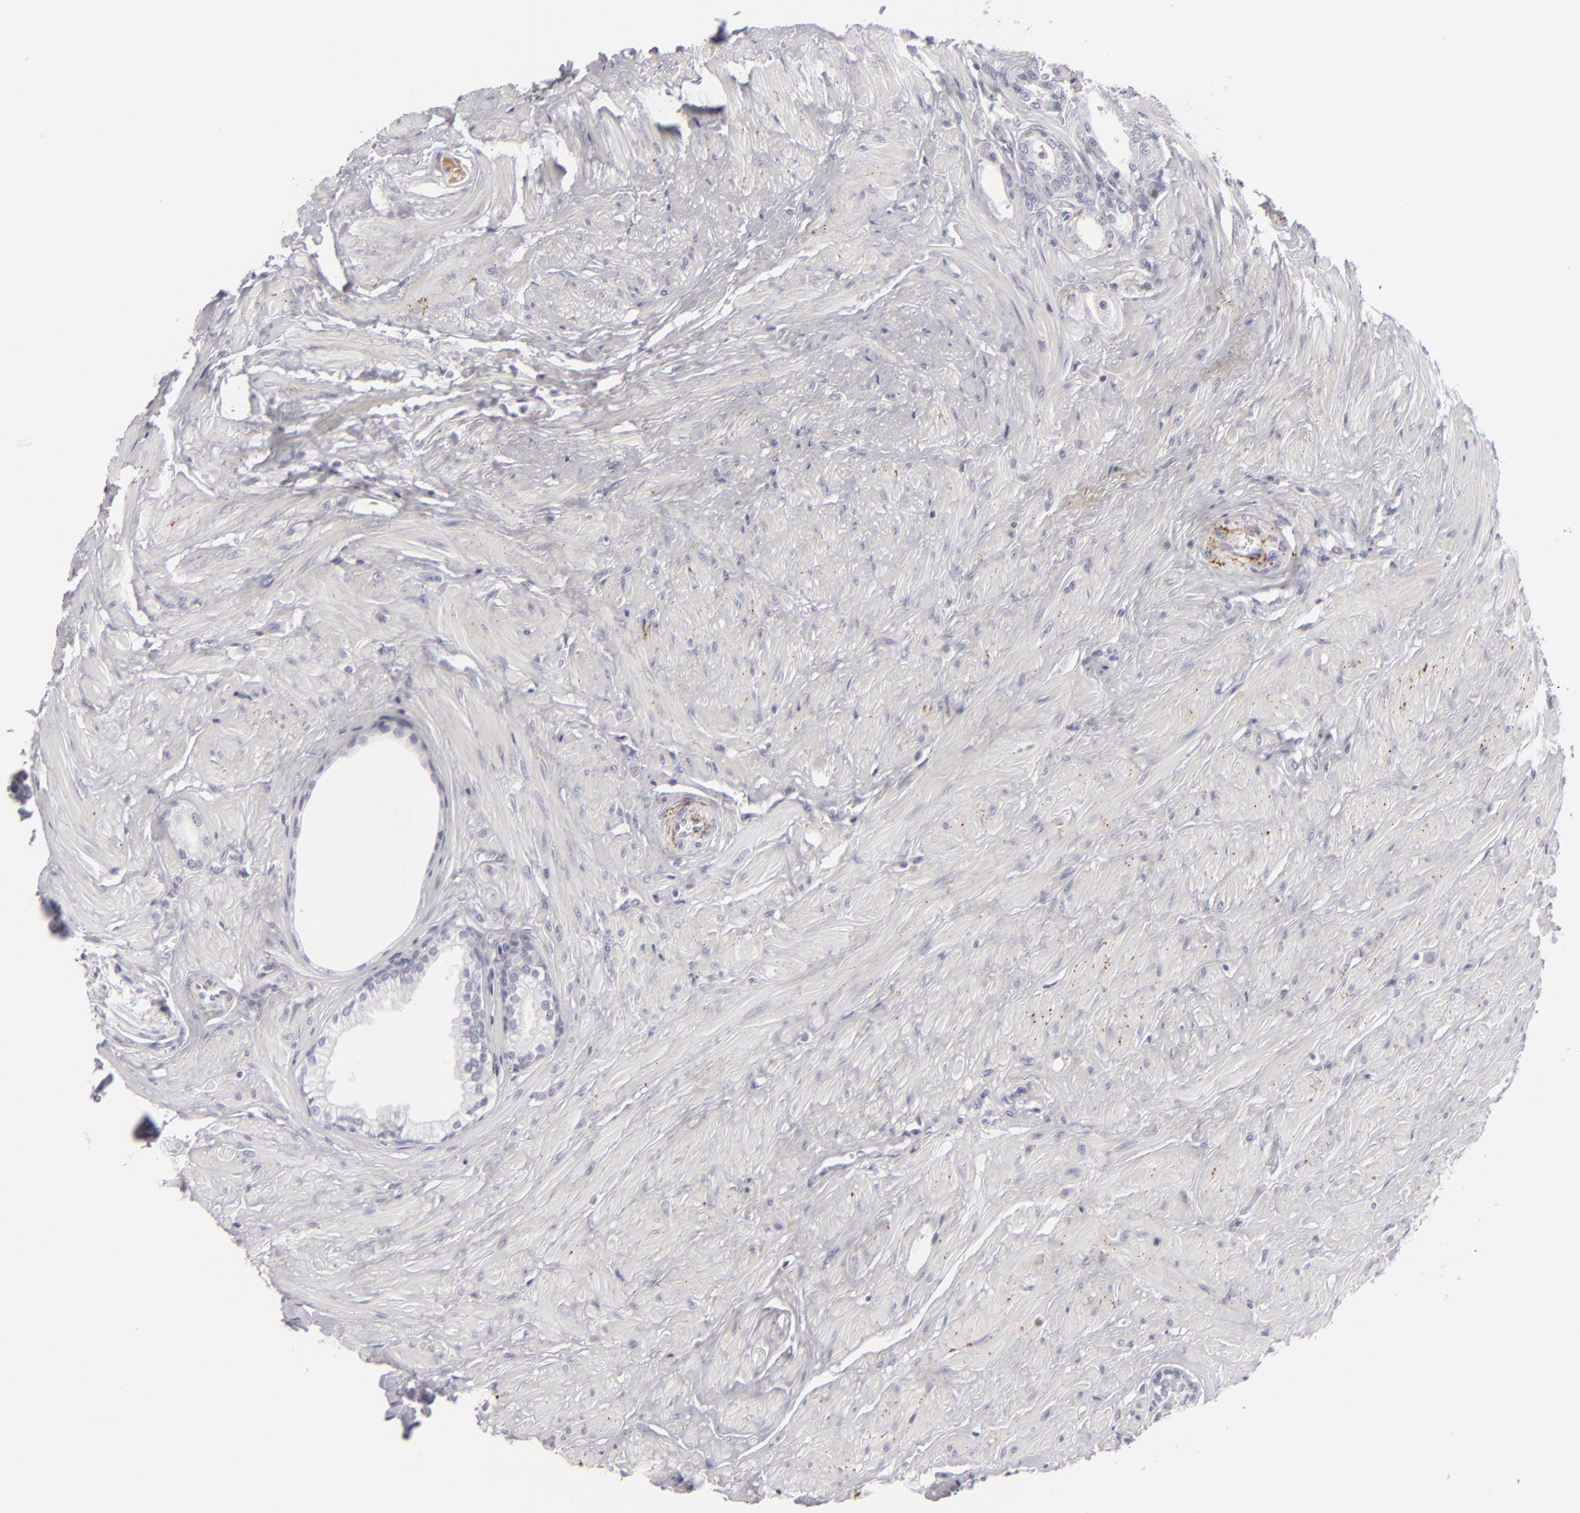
{"staining": {"intensity": "negative", "quantity": "none", "location": "none"}, "tissue": "prostate", "cell_type": "Glandular cells", "image_type": "normal", "snomed": [{"axis": "morphology", "description": "Normal tissue, NOS"}, {"axis": "topography", "description": "Prostate"}], "caption": "A micrograph of prostate stained for a protein demonstrates no brown staining in glandular cells. (IHC, brightfield microscopy, high magnification).", "gene": "C9", "patient": {"sex": "male", "age": 64}}